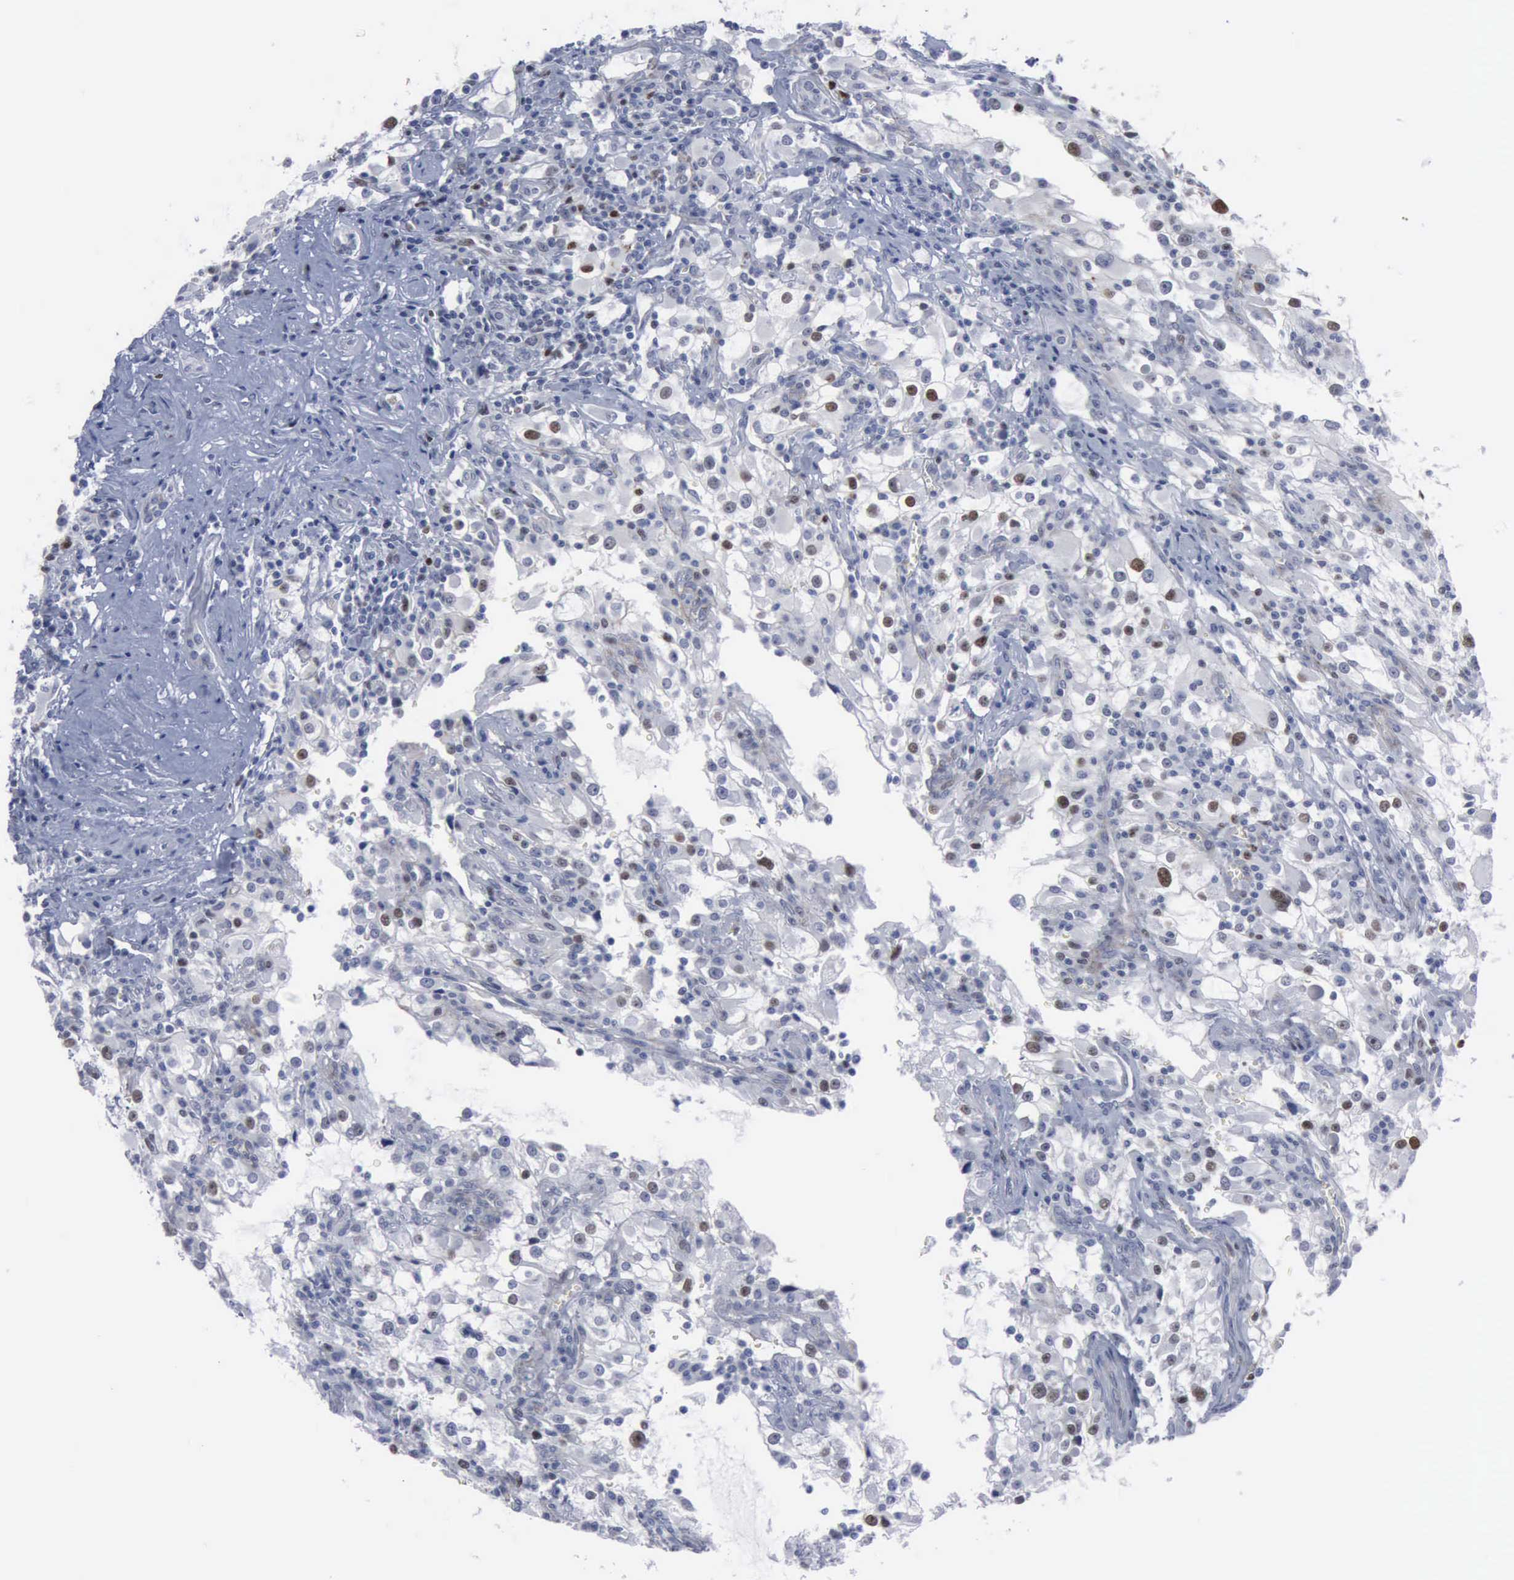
{"staining": {"intensity": "moderate", "quantity": "<25%", "location": "nuclear"}, "tissue": "renal cancer", "cell_type": "Tumor cells", "image_type": "cancer", "snomed": [{"axis": "morphology", "description": "Adenocarcinoma, NOS"}, {"axis": "topography", "description": "Kidney"}], "caption": "Tumor cells show low levels of moderate nuclear expression in about <25% of cells in renal cancer (adenocarcinoma).", "gene": "MCM5", "patient": {"sex": "female", "age": 52}}